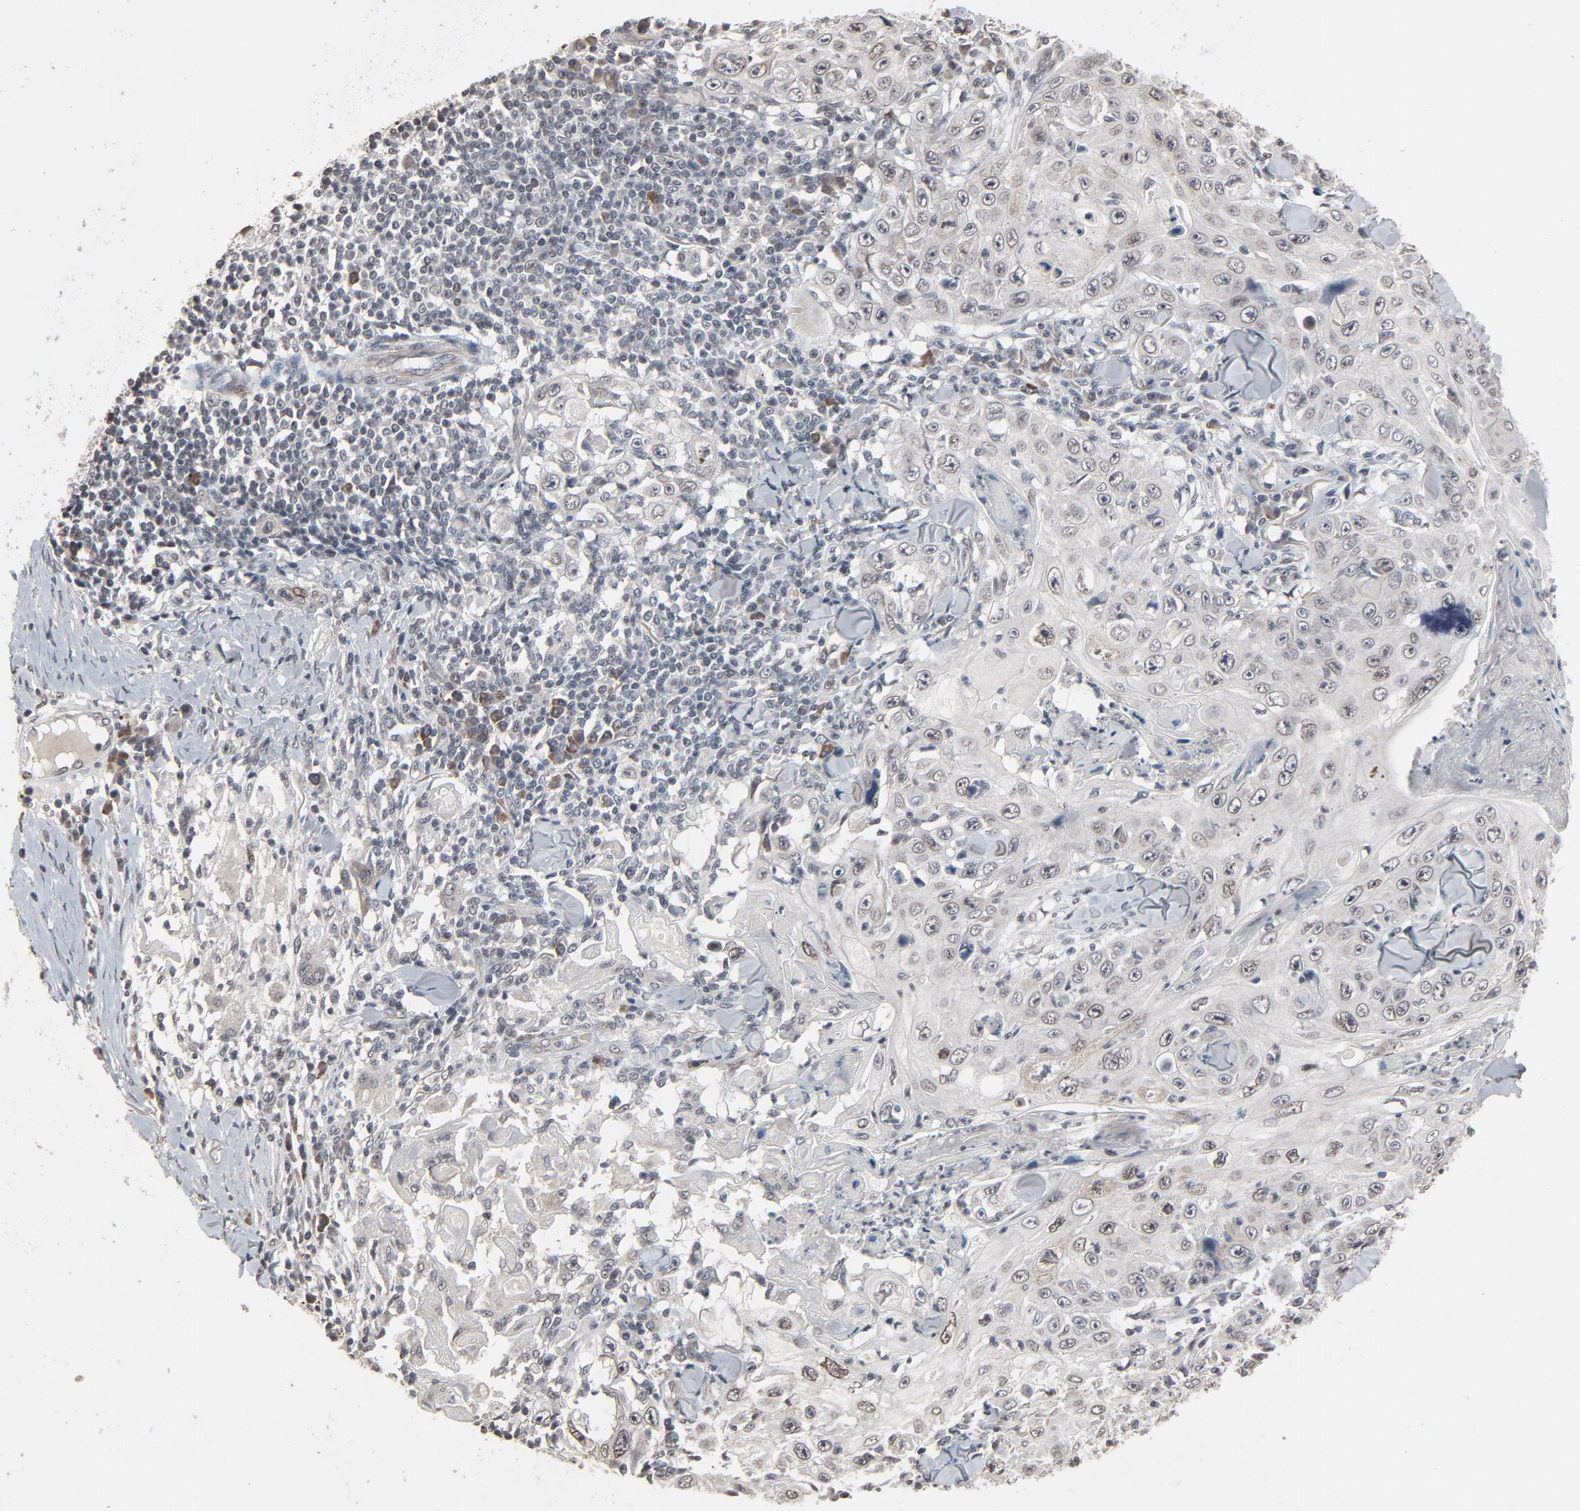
{"staining": {"intensity": "weak", "quantity": "<25%", "location": "nuclear"}, "tissue": "skin cancer", "cell_type": "Tumor cells", "image_type": "cancer", "snomed": [{"axis": "morphology", "description": "Squamous cell carcinoma, NOS"}, {"axis": "topography", "description": "Skin"}], "caption": "This is an immunohistochemistry histopathology image of skin cancer (squamous cell carcinoma). There is no expression in tumor cells.", "gene": "POM121", "patient": {"sex": "male", "age": 86}}